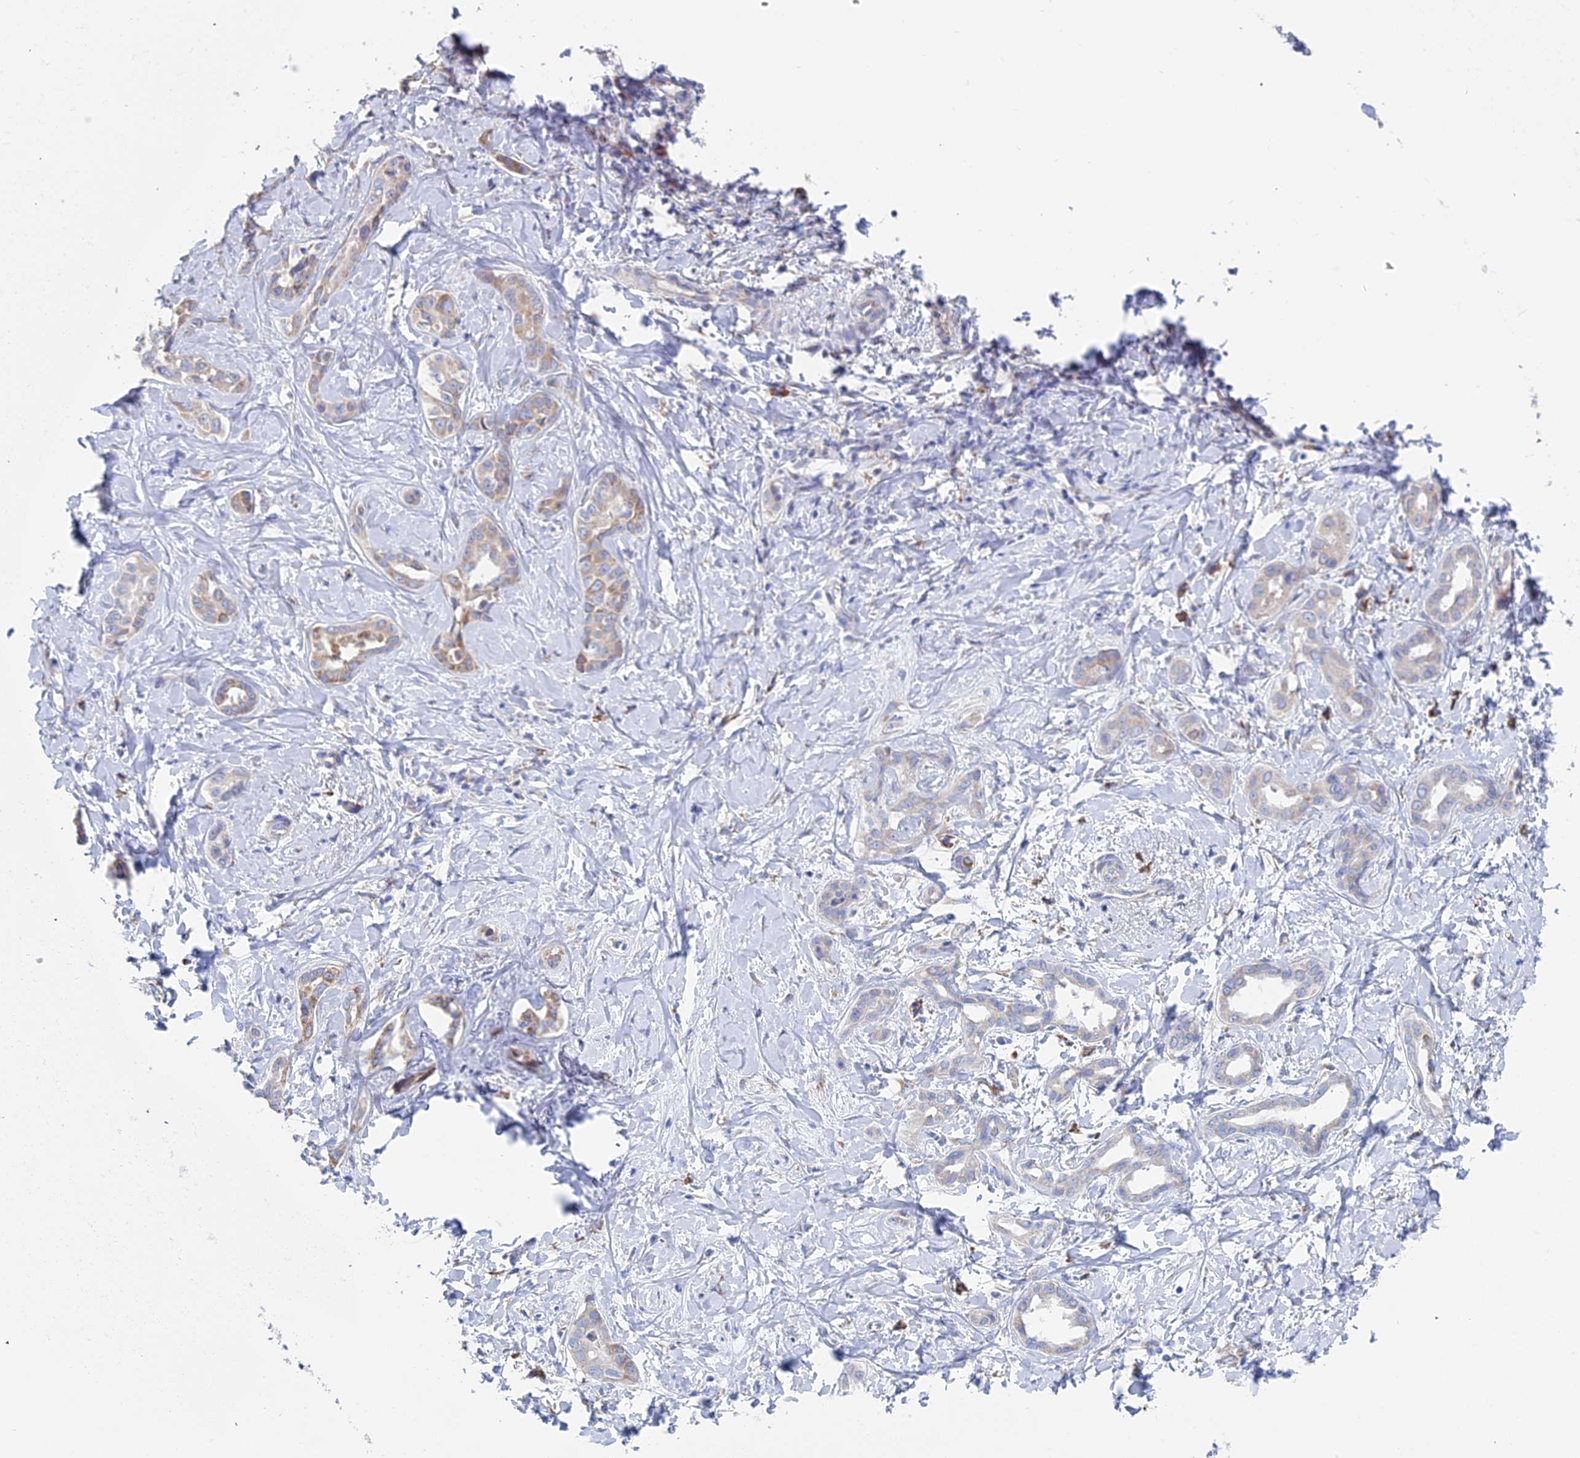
{"staining": {"intensity": "weak", "quantity": "25%-75%", "location": "cytoplasmic/membranous"}, "tissue": "liver cancer", "cell_type": "Tumor cells", "image_type": "cancer", "snomed": [{"axis": "morphology", "description": "Cholangiocarcinoma"}, {"axis": "topography", "description": "Liver"}], "caption": "This is an image of immunohistochemistry staining of cholangiocarcinoma (liver), which shows weak staining in the cytoplasmic/membranous of tumor cells.", "gene": "CRACR2B", "patient": {"sex": "female", "age": 77}}